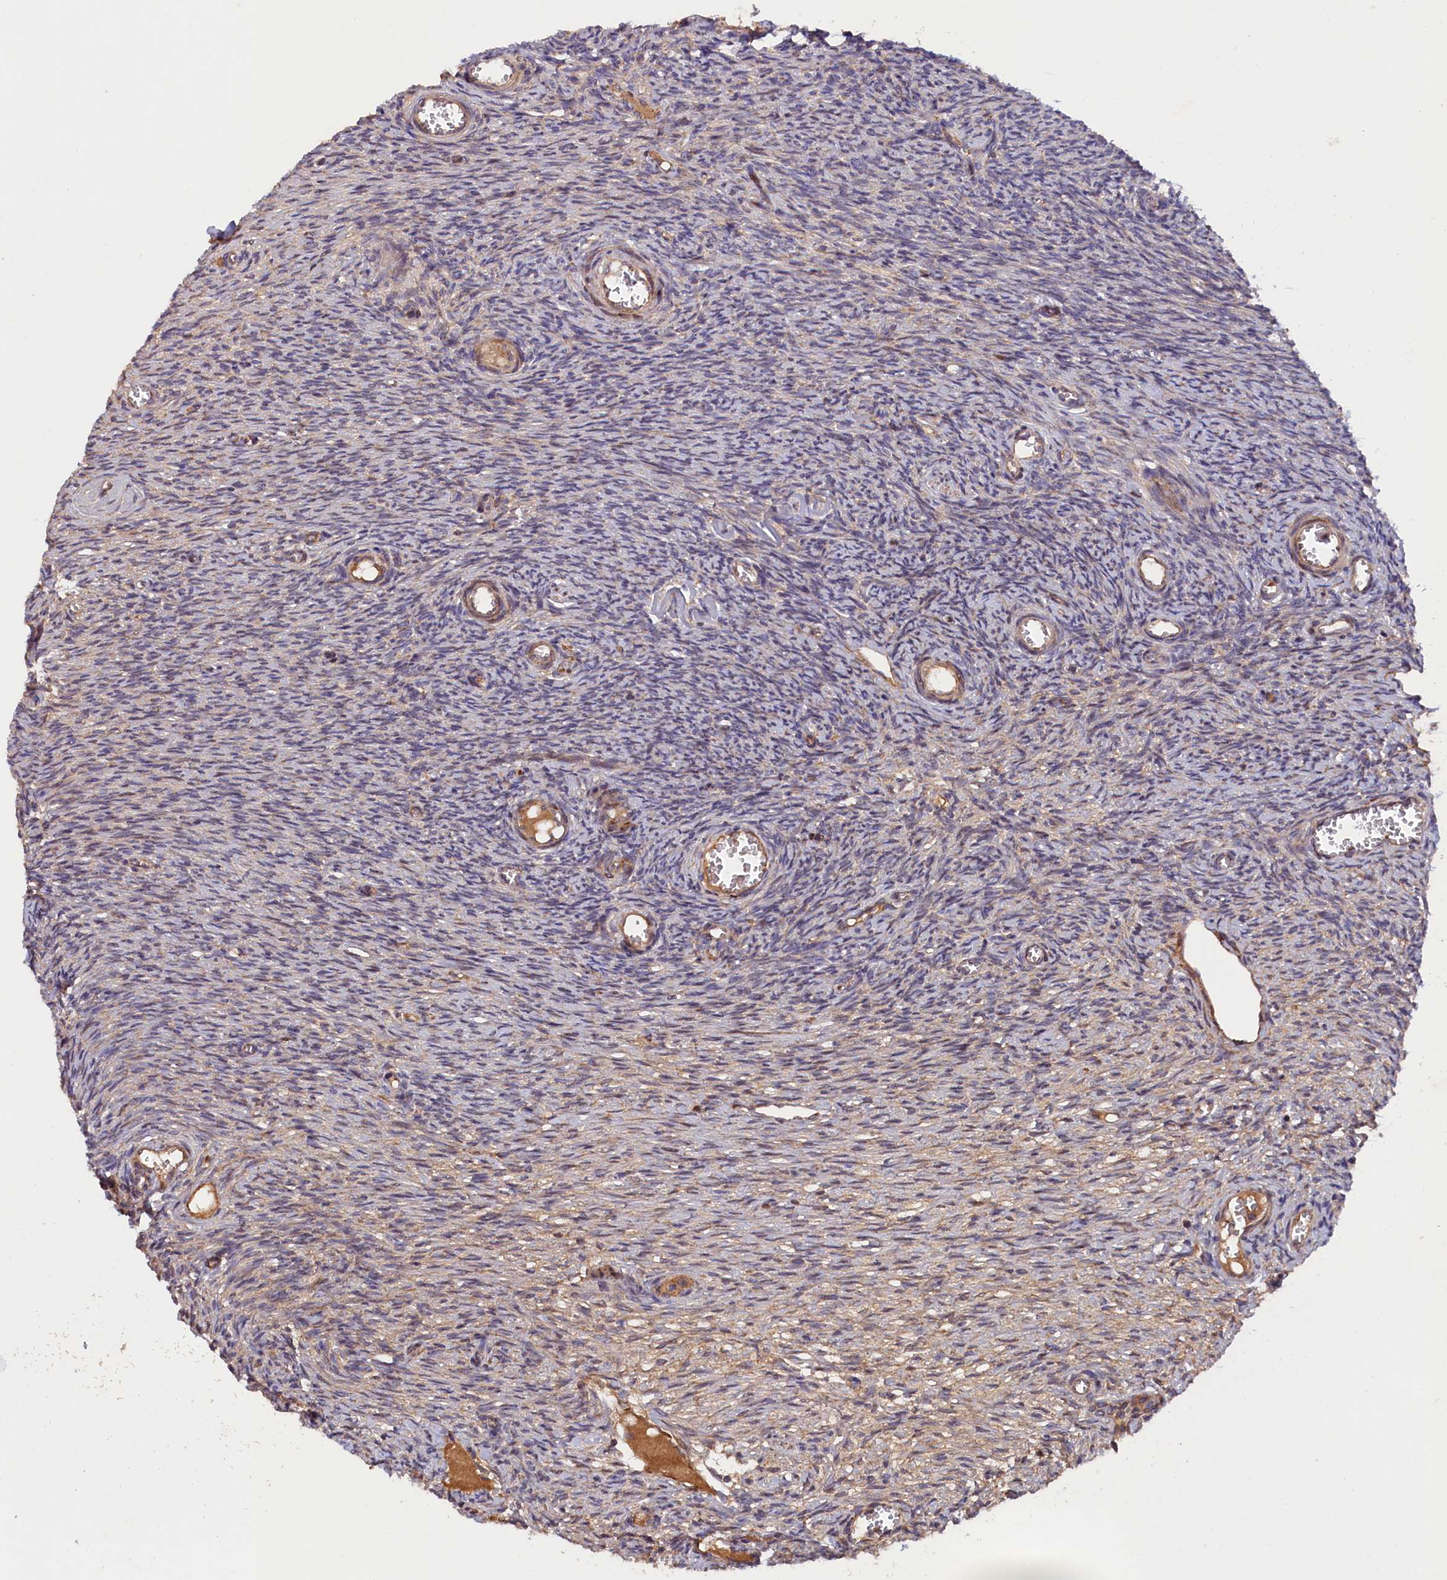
{"staining": {"intensity": "moderate", "quantity": "<25%", "location": "cytoplasmic/membranous"}, "tissue": "ovary", "cell_type": "Ovarian stroma cells", "image_type": "normal", "snomed": [{"axis": "morphology", "description": "Normal tissue, NOS"}, {"axis": "topography", "description": "Ovary"}], "caption": "Immunohistochemistry photomicrograph of benign ovary: ovary stained using immunohistochemistry (IHC) exhibits low levels of moderate protein expression localized specifically in the cytoplasmic/membranous of ovarian stroma cells, appearing as a cytoplasmic/membranous brown color.", "gene": "ARRDC4", "patient": {"sex": "female", "age": 44}}